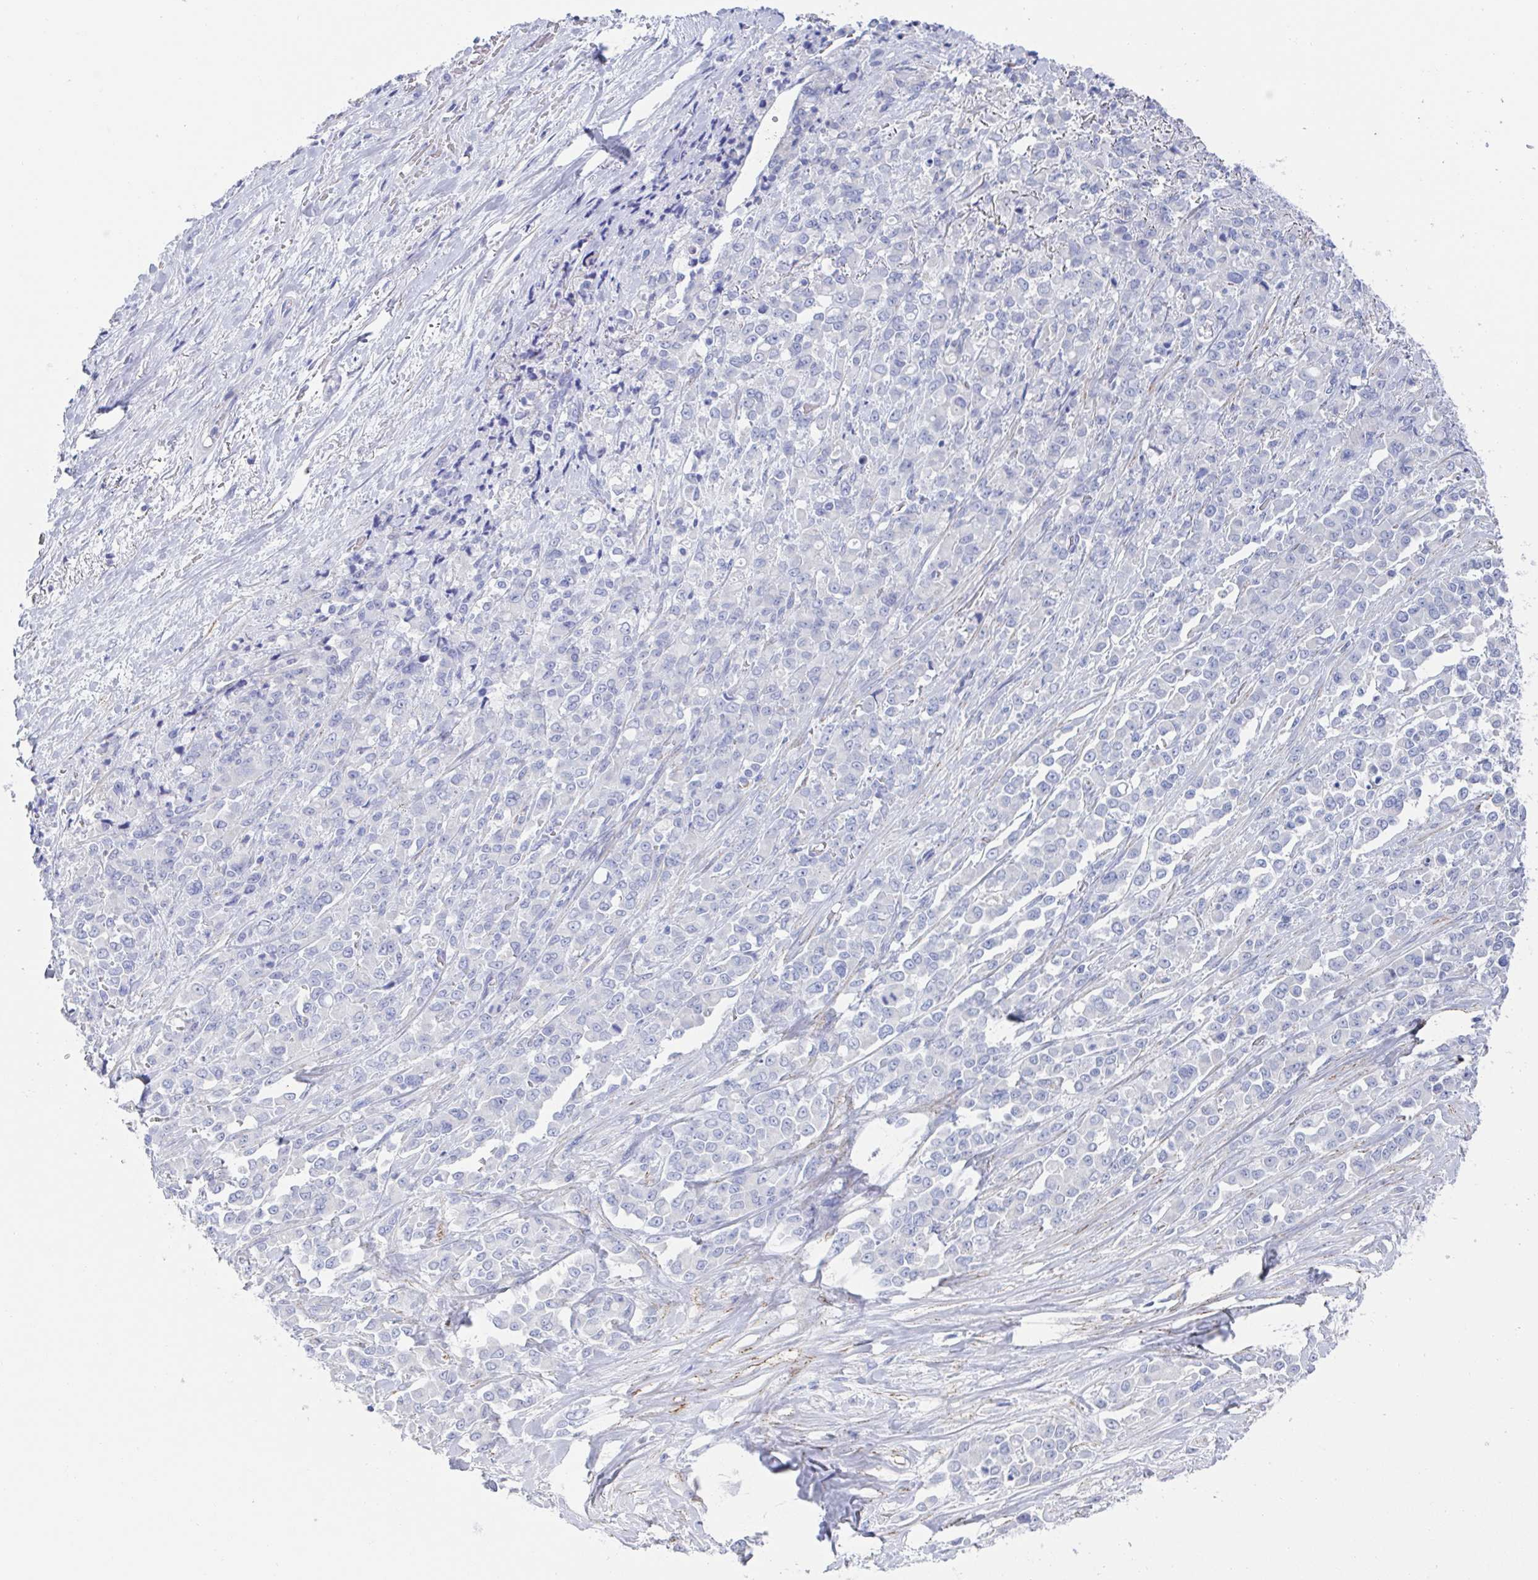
{"staining": {"intensity": "negative", "quantity": "none", "location": "none"}, "tissue": "stomach cancer", "cell_type": "Tumor cells", "image_type": "cancer", "snomed": [{"axis": "morphology", "description": "Adenocarcinoma, NOS"}, {"axis": "topography", "description": "Stomach"}], "caption": "Immunohistochemistry of human stomach adenocarcinoma reveals no staining in tumor cells. Nuclei are stained in blue.", "gene": "CDH2", "patient": {"sex": "female", "age": 76}}